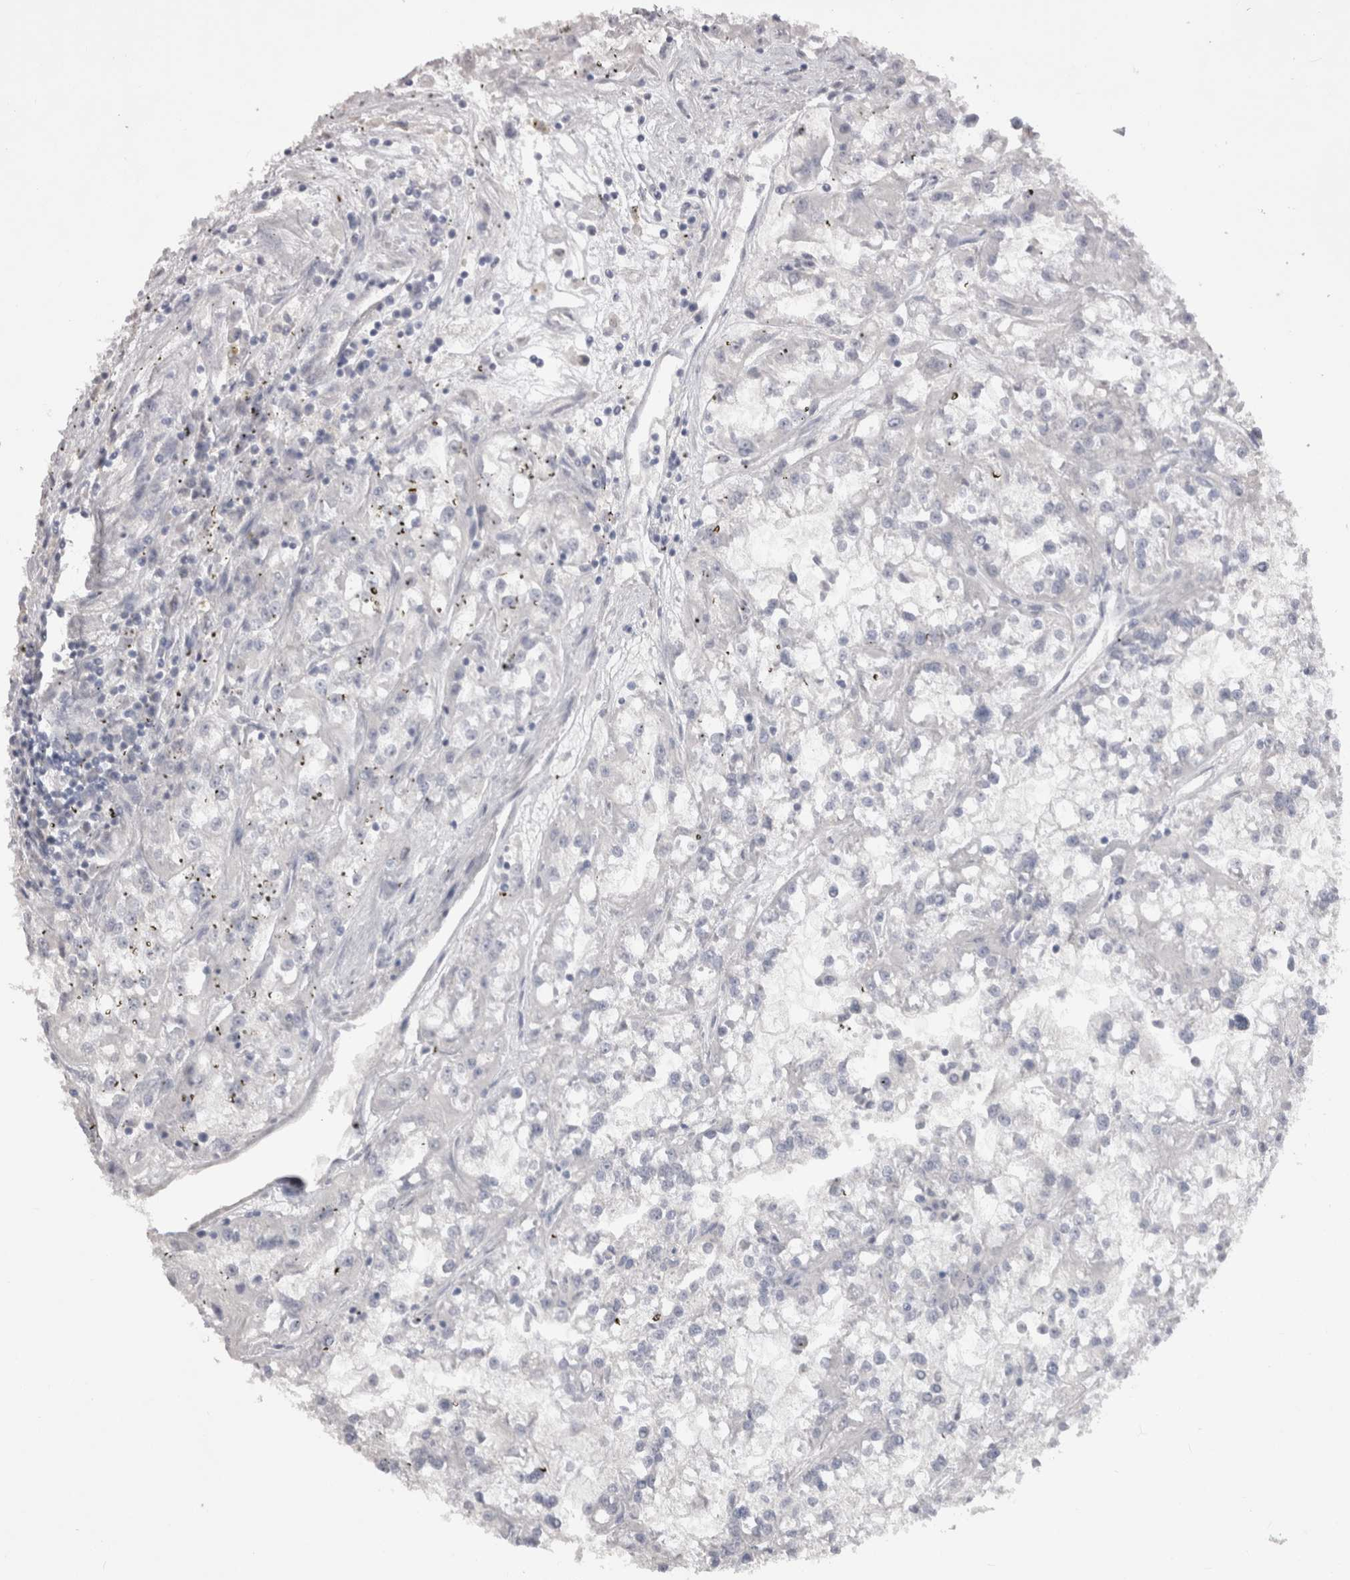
{"staining": {"intensity": "negative", "quantity": "none", "location": "none"}, "tissue": "renal cancer", "cell_type": "Tumor cells", "image_type": "cancer", "snomed": [{"axis": "morphology", "description": "Adenocarcinoma, NOS"}, {"axis": "topography", "description": "Kidney"}], "caption": "Tumor cells show no significant positivity in renal cancer. (DAB immunohistochemistry, high magnification).", "gene": "ADAM2", "patient": {"sex": "female", "age": 52}}